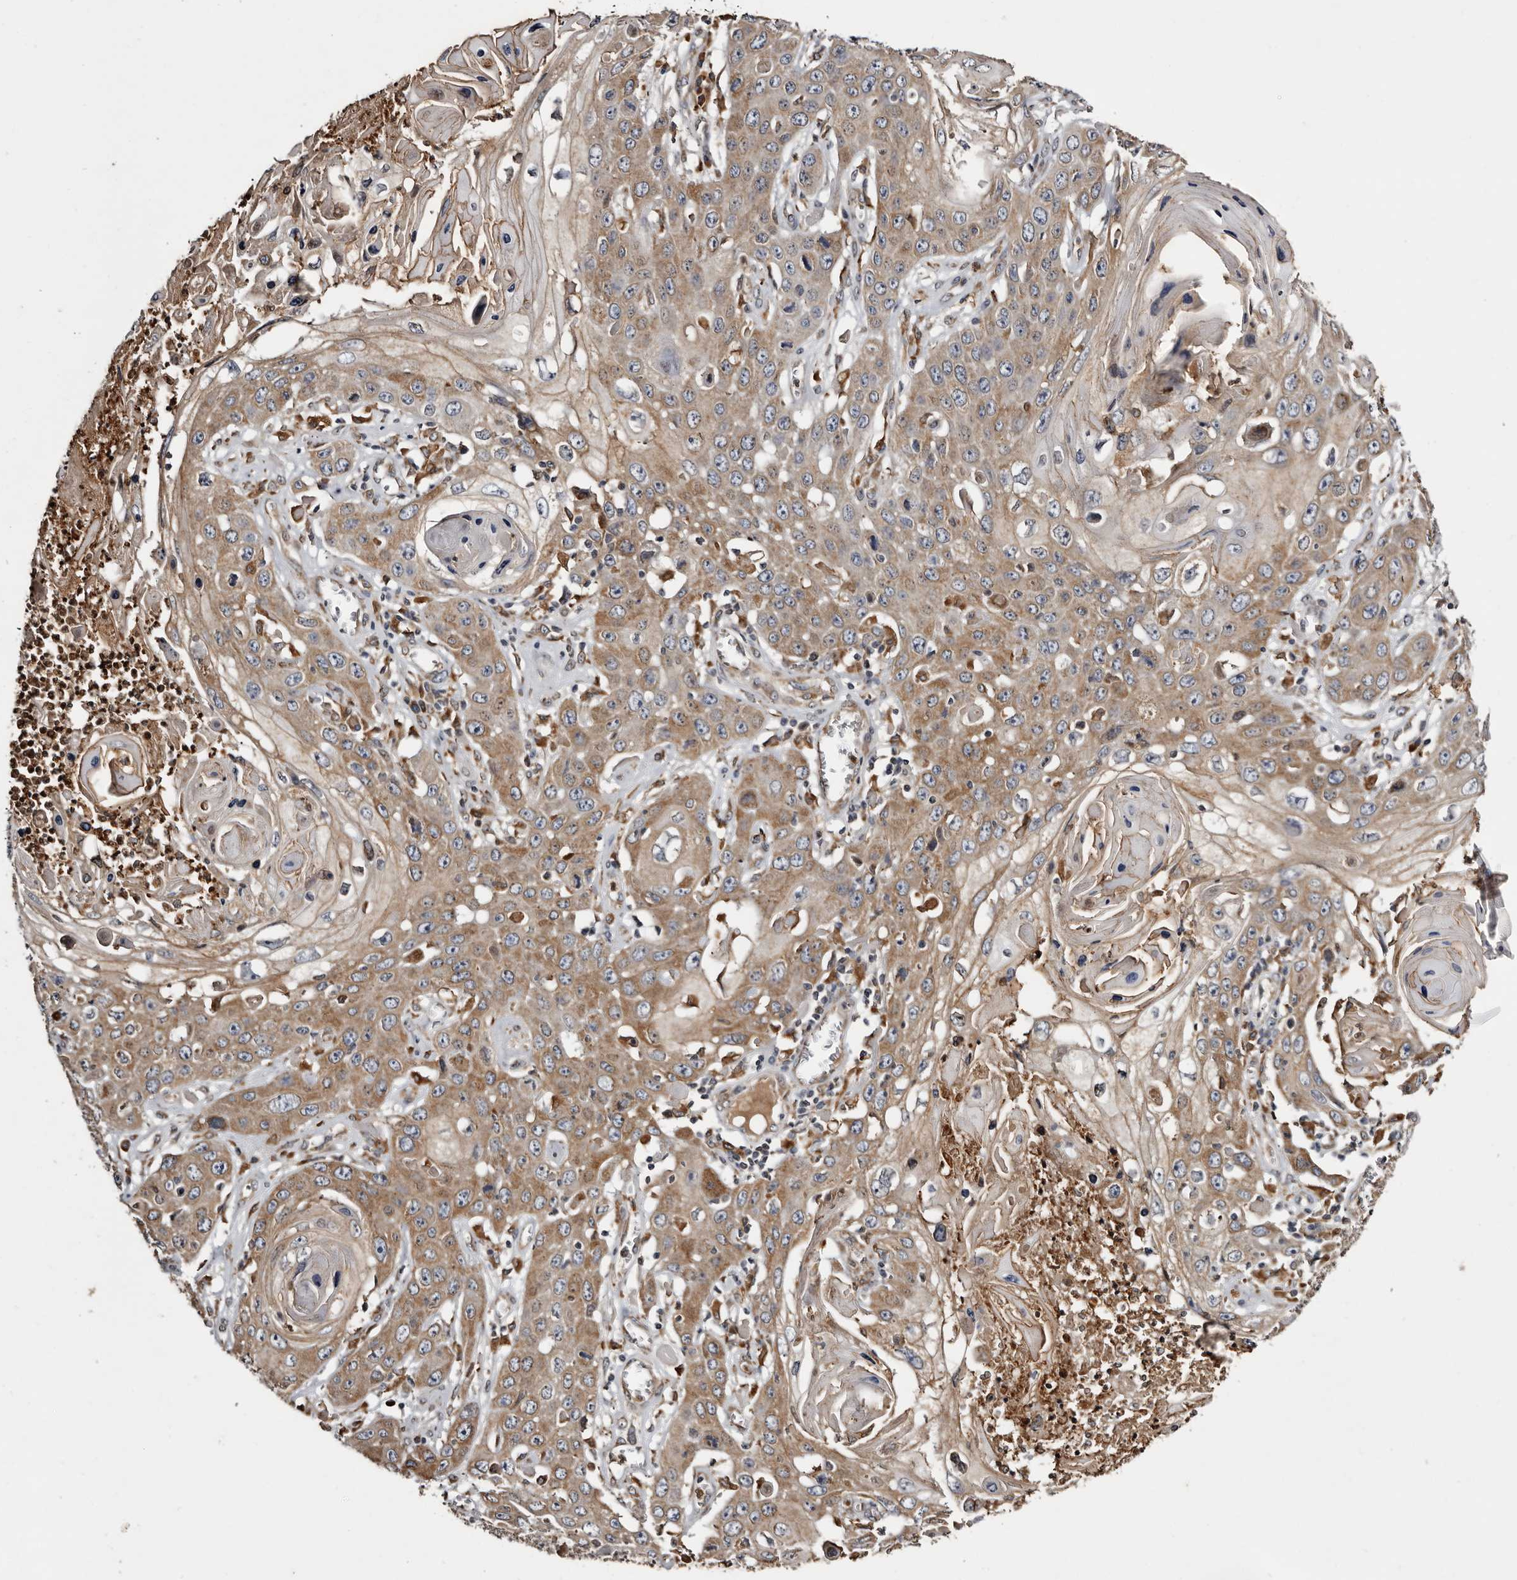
{"staining": {"intensity": "moderate", "quantity": ">75%", "location": "cytoplasmic/membranous"}, "tissue": "skin cancer", "cell_type": "Tumor cells", "image_type": "cancer", "snomed": [{"axis": "morphology", "description": "Squamous cell carcinoma, NOS"}, {"axis": "topography", "description": "Skin"}], "caption": "Tumor cells demonstrate moderate cytoplasmic/membranous staining in about >75% of cells in squamous cell carcinoma (skin).", "gene": "INKA2", "patient": {"sex": "male", "age": 55}}